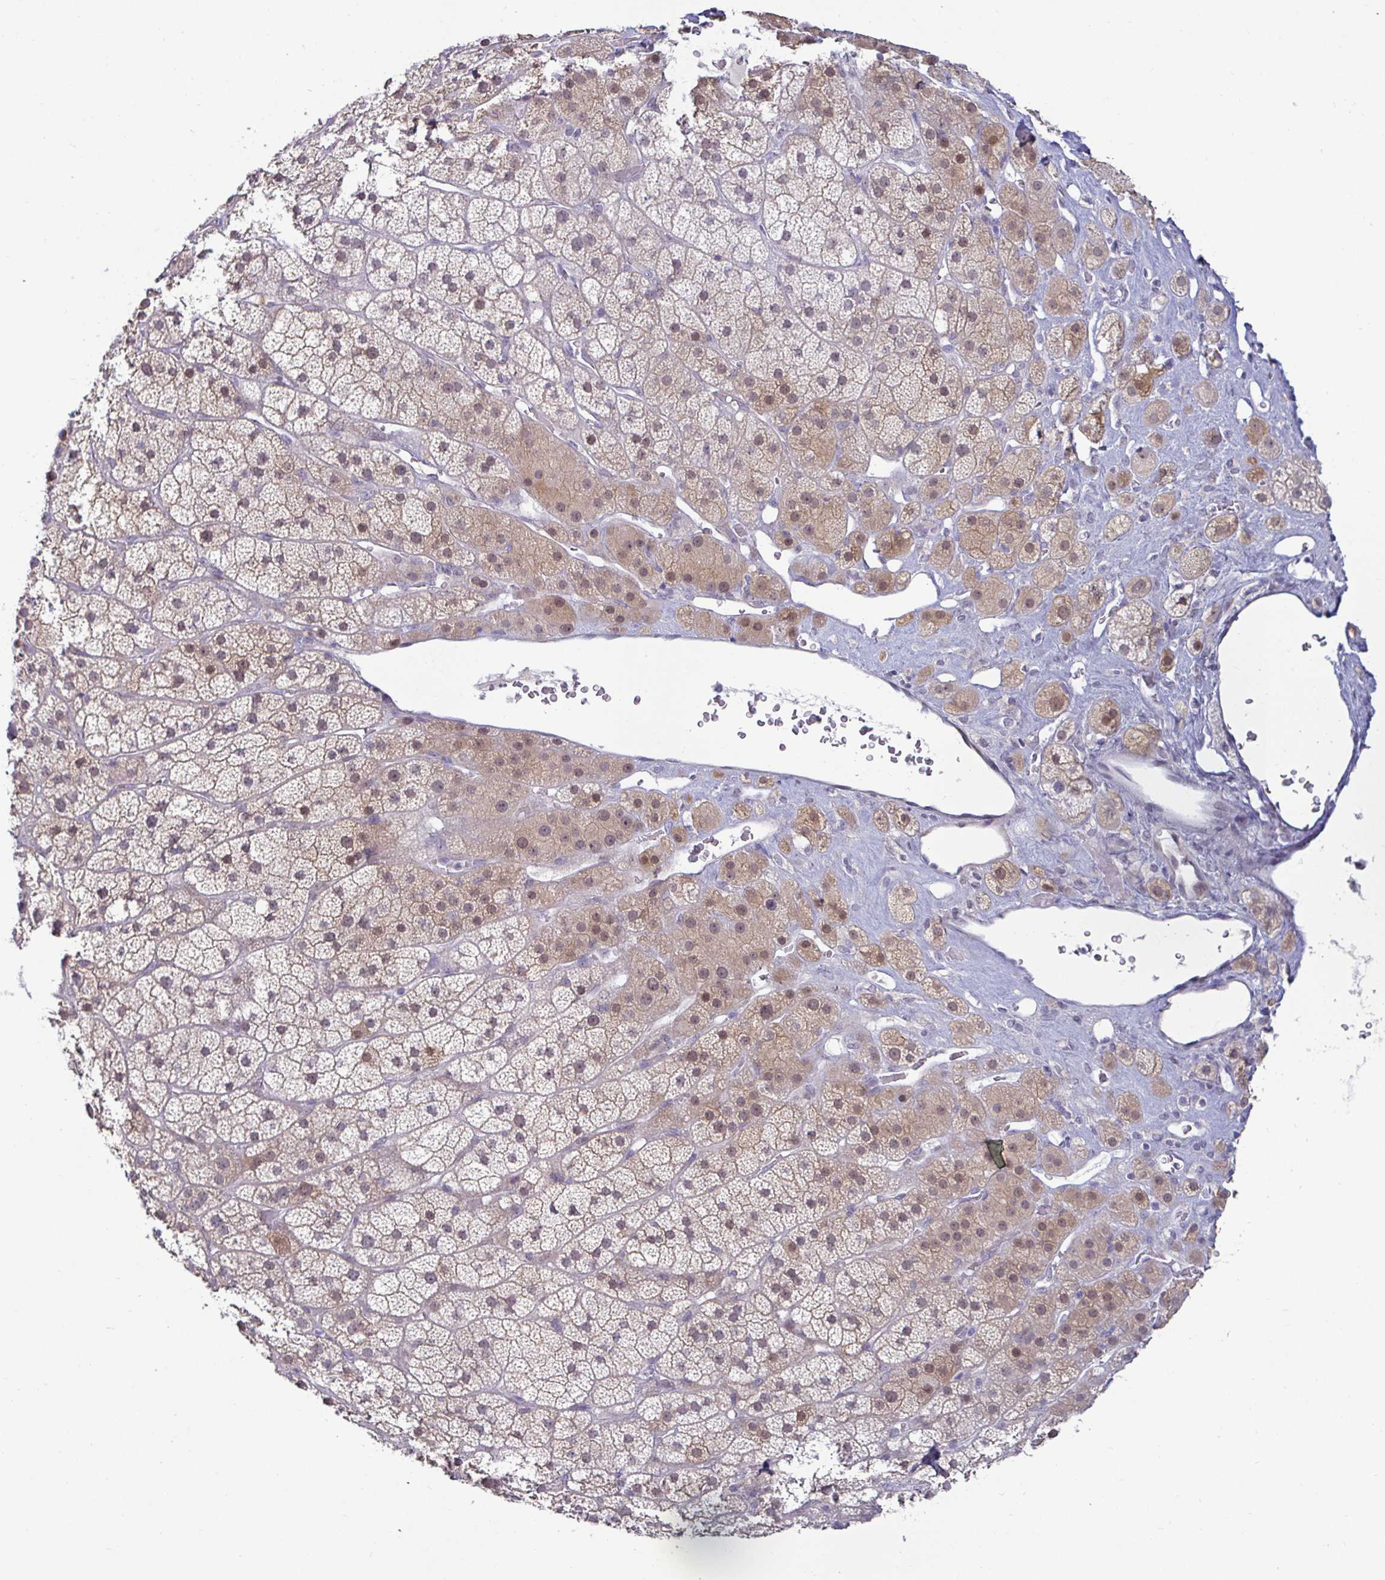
{"staining": {"intensity": "weak", "quantity": "25%-75%", "location": "cytoplasmic/membranous,nuclear"}, "tissue": "adrenal gland", "cell_type": "Glandular cells", "image_type": "normal", "snomed": [{"axis": "morphology", "description": "Normal tissue, NOS"}, {"axis": "topography", "description": "Adrenal gland"}], "caption": "Immunohistochemistry (IHC) image of normal human adrenal gland stained for a protein (brown), which reveals low levels of weak cytoplasmic/membranous,nuclear positivity in approximately 25%-75% of glandular cells.", "gene": "GSTM1", "patient": {"sex": "male", "age": 57}}